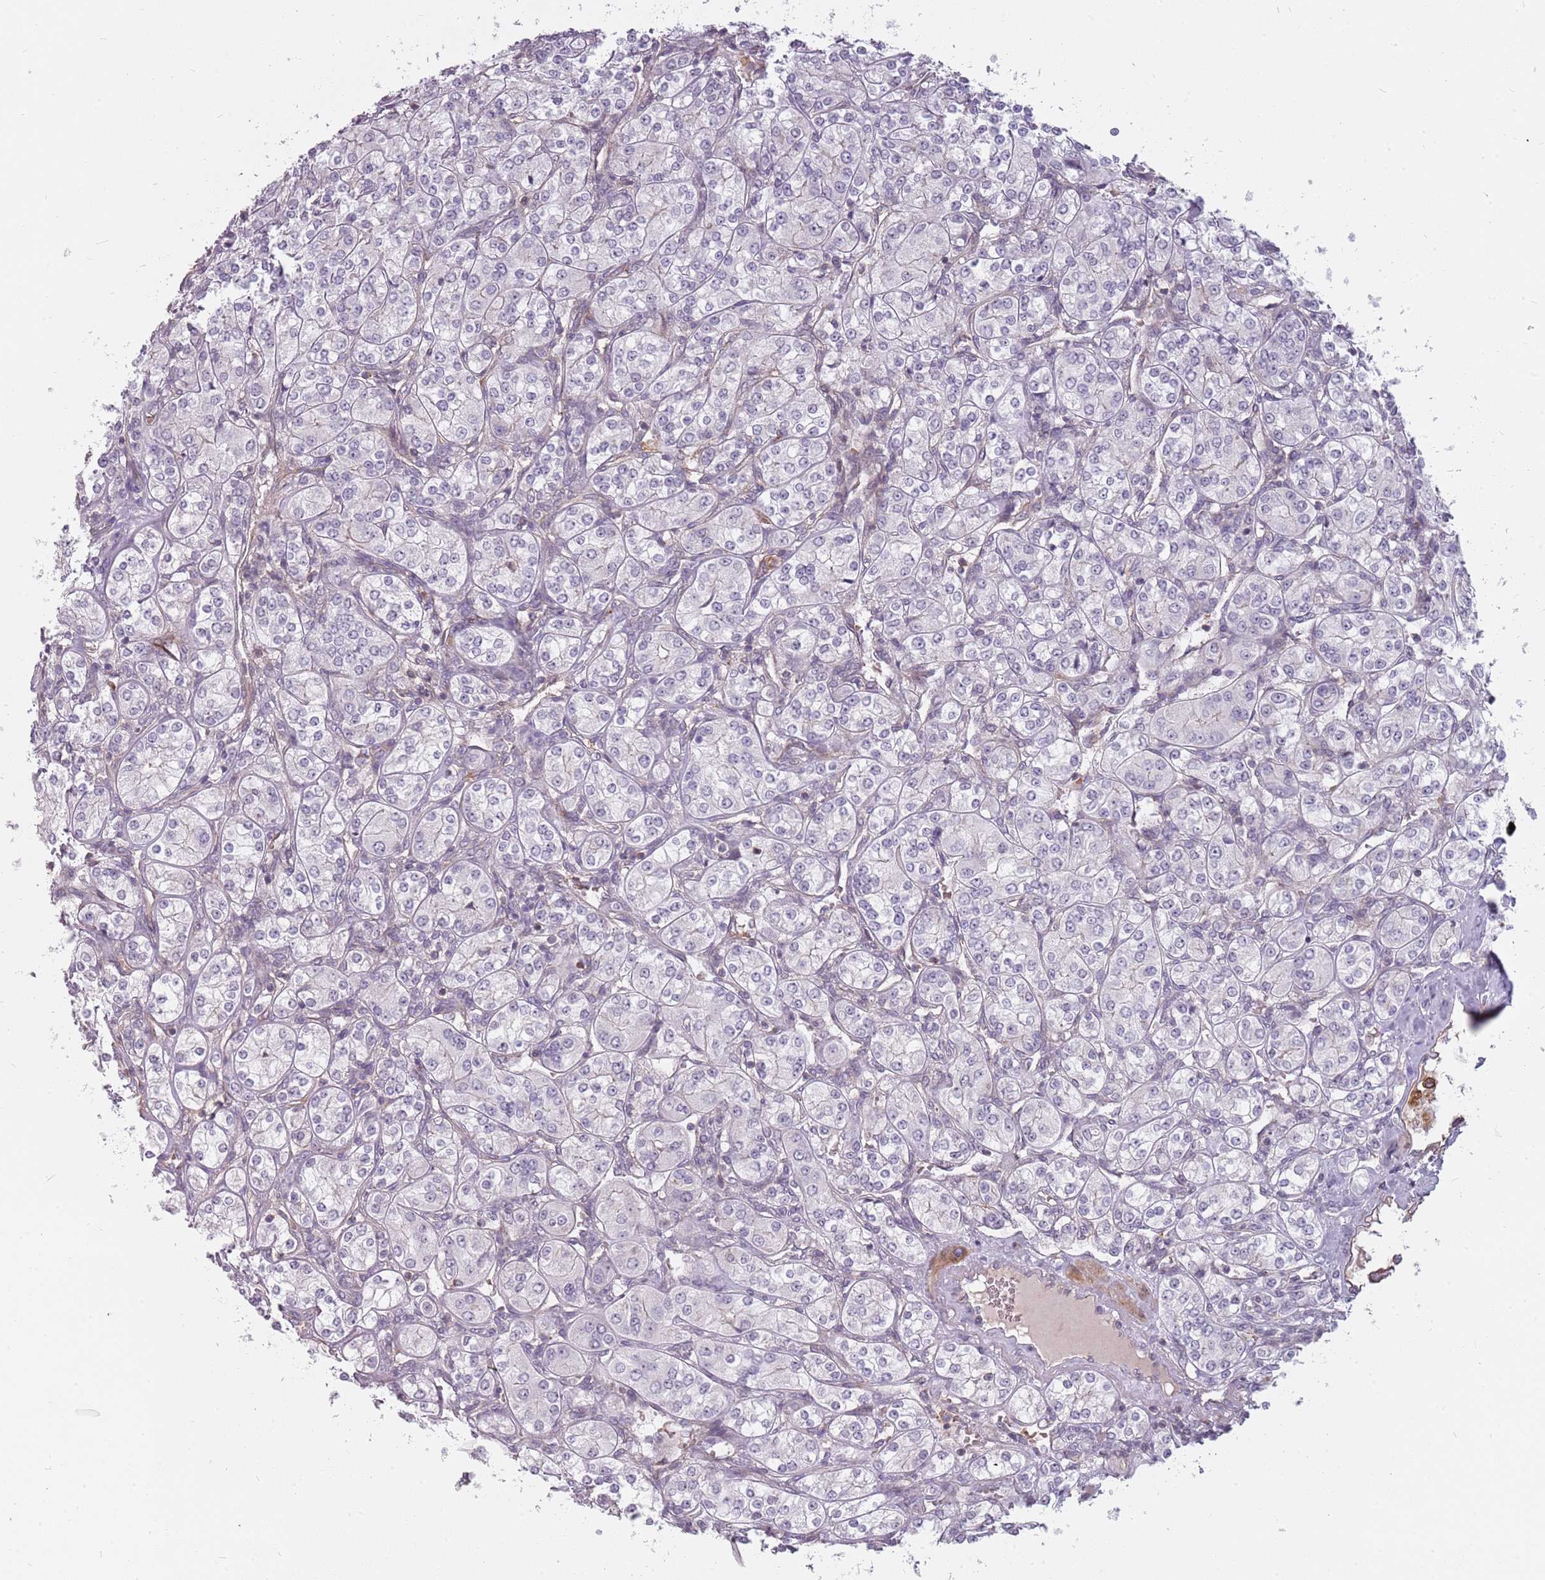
{"staining": {"intensity": "negative", "quantity": "none", "location": "none"}, "tissue": "renal cancer", "cell_type": "Tumor cells", "image_type": "cancer", "snomed": [{"axis": "morphology", "description": "Adenocarcinoma, NOS"}, {"axis": "topography", "description": "Kidney"}], "caption": "DAB immunohistochemical staining of human adenocarcinoma (renal) reveals no significant positivity in tumor cells. (Immunohistochemistry, brightfield microscopy, high magnification).", "gene": "PPP1R14C", "patient": {"sex": "male", "age": 77}}